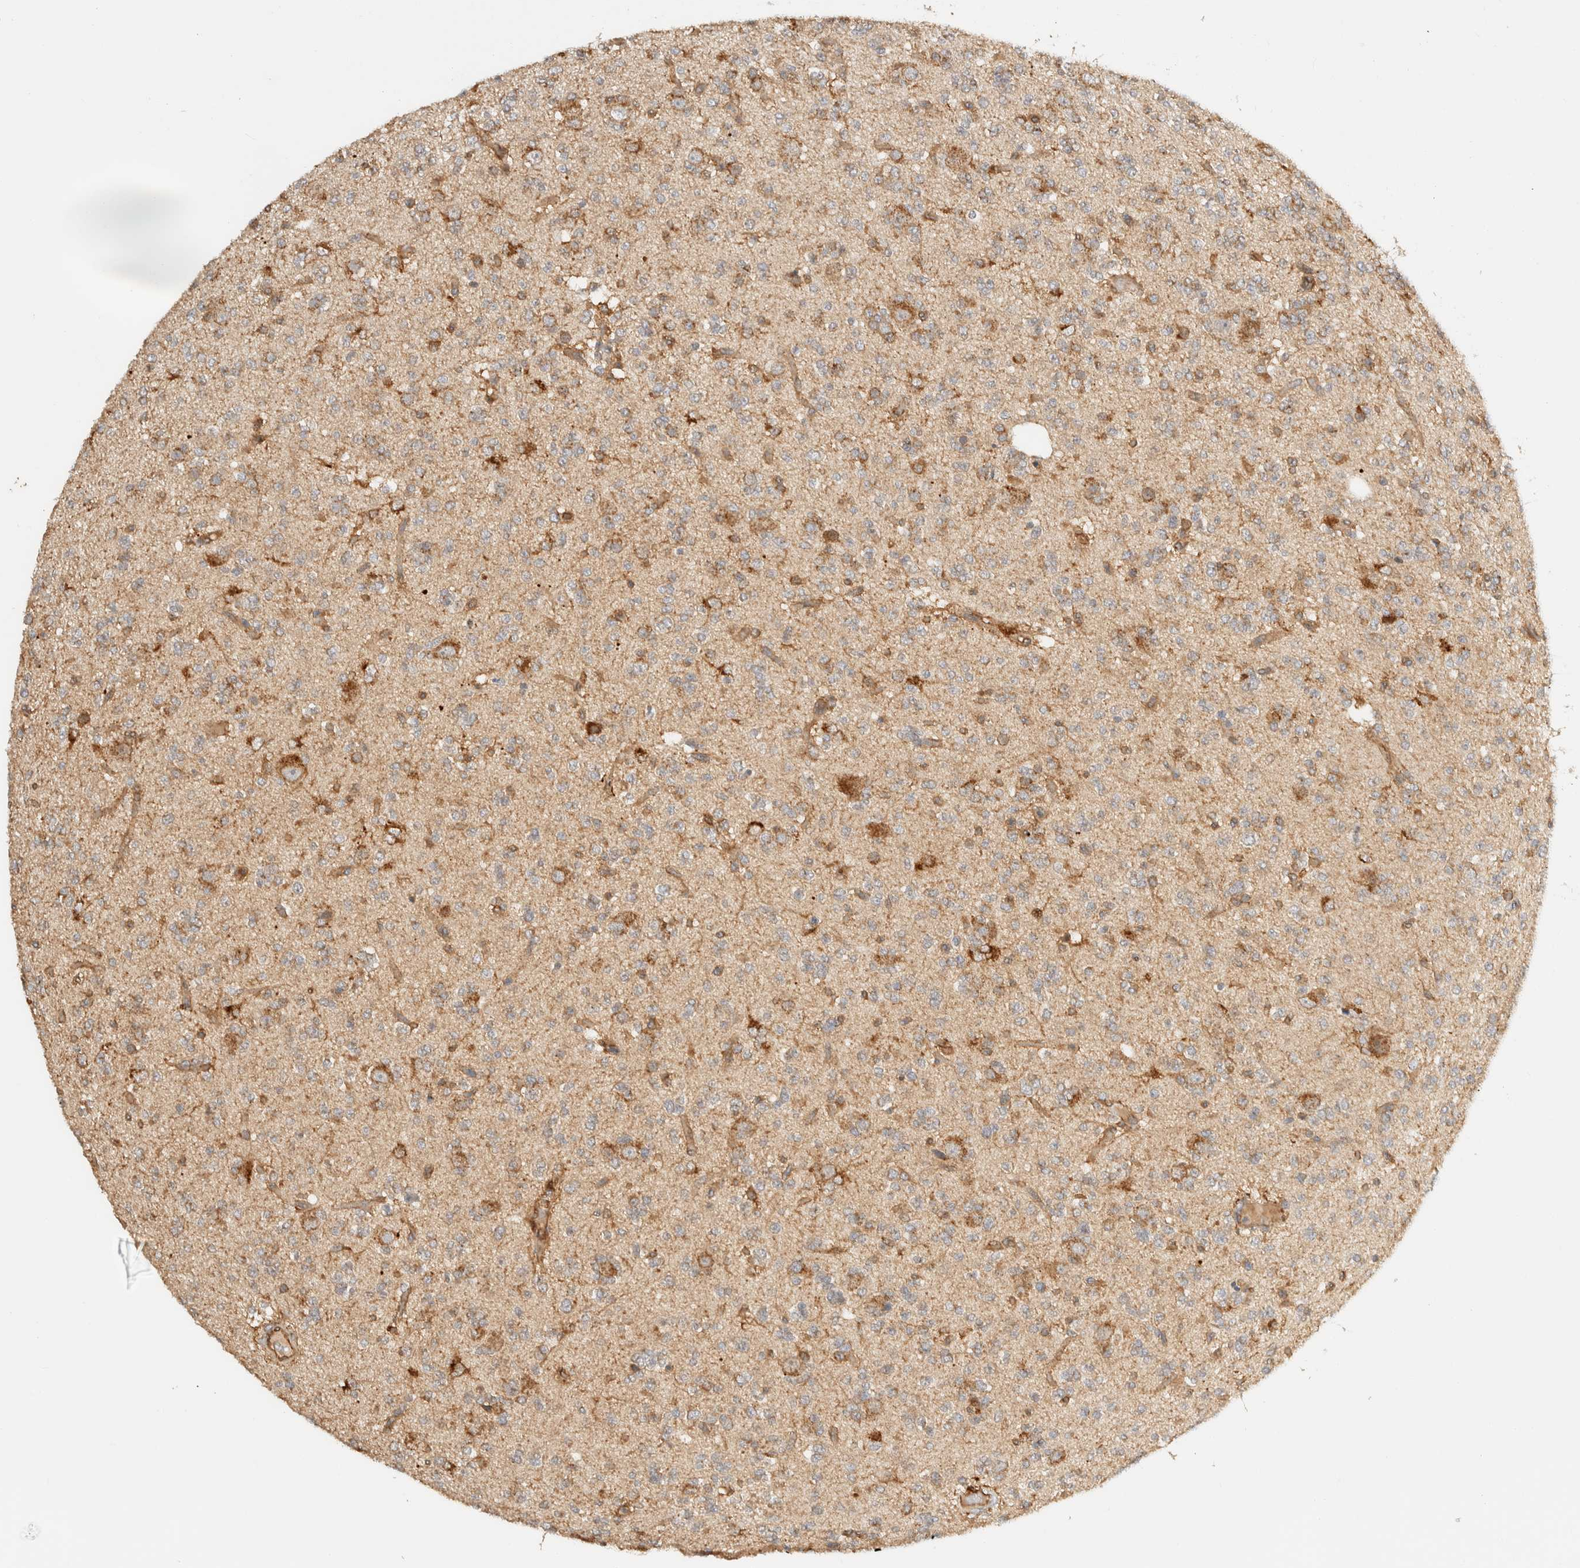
{"staining": {"intensity": "moderate", "quantity": "25%-75%", "location": "cytoplasmic/membranous"}, "tissue": "glioma", "cell_type": "Tumor cells", "image_type": "cancer", "snomed": [{"axis": "morphology", "description": "Glioma, malignant, Low grade"}, {"axis": "topography", "description": "Brain"}], "caption": "Malignant low-grade glioma stained for a protein demonstrates moderate cytoplasmic/membranous positivity in tumor cells. The protein of interest is stained brown, and the nuclei are stained in blue (DAB (3,3'-diaminobenzidine) IHC with brightfield microscopy, high magnification).", "gene": "TMEM192", "patient": {"sex": "male", "age": 38}}